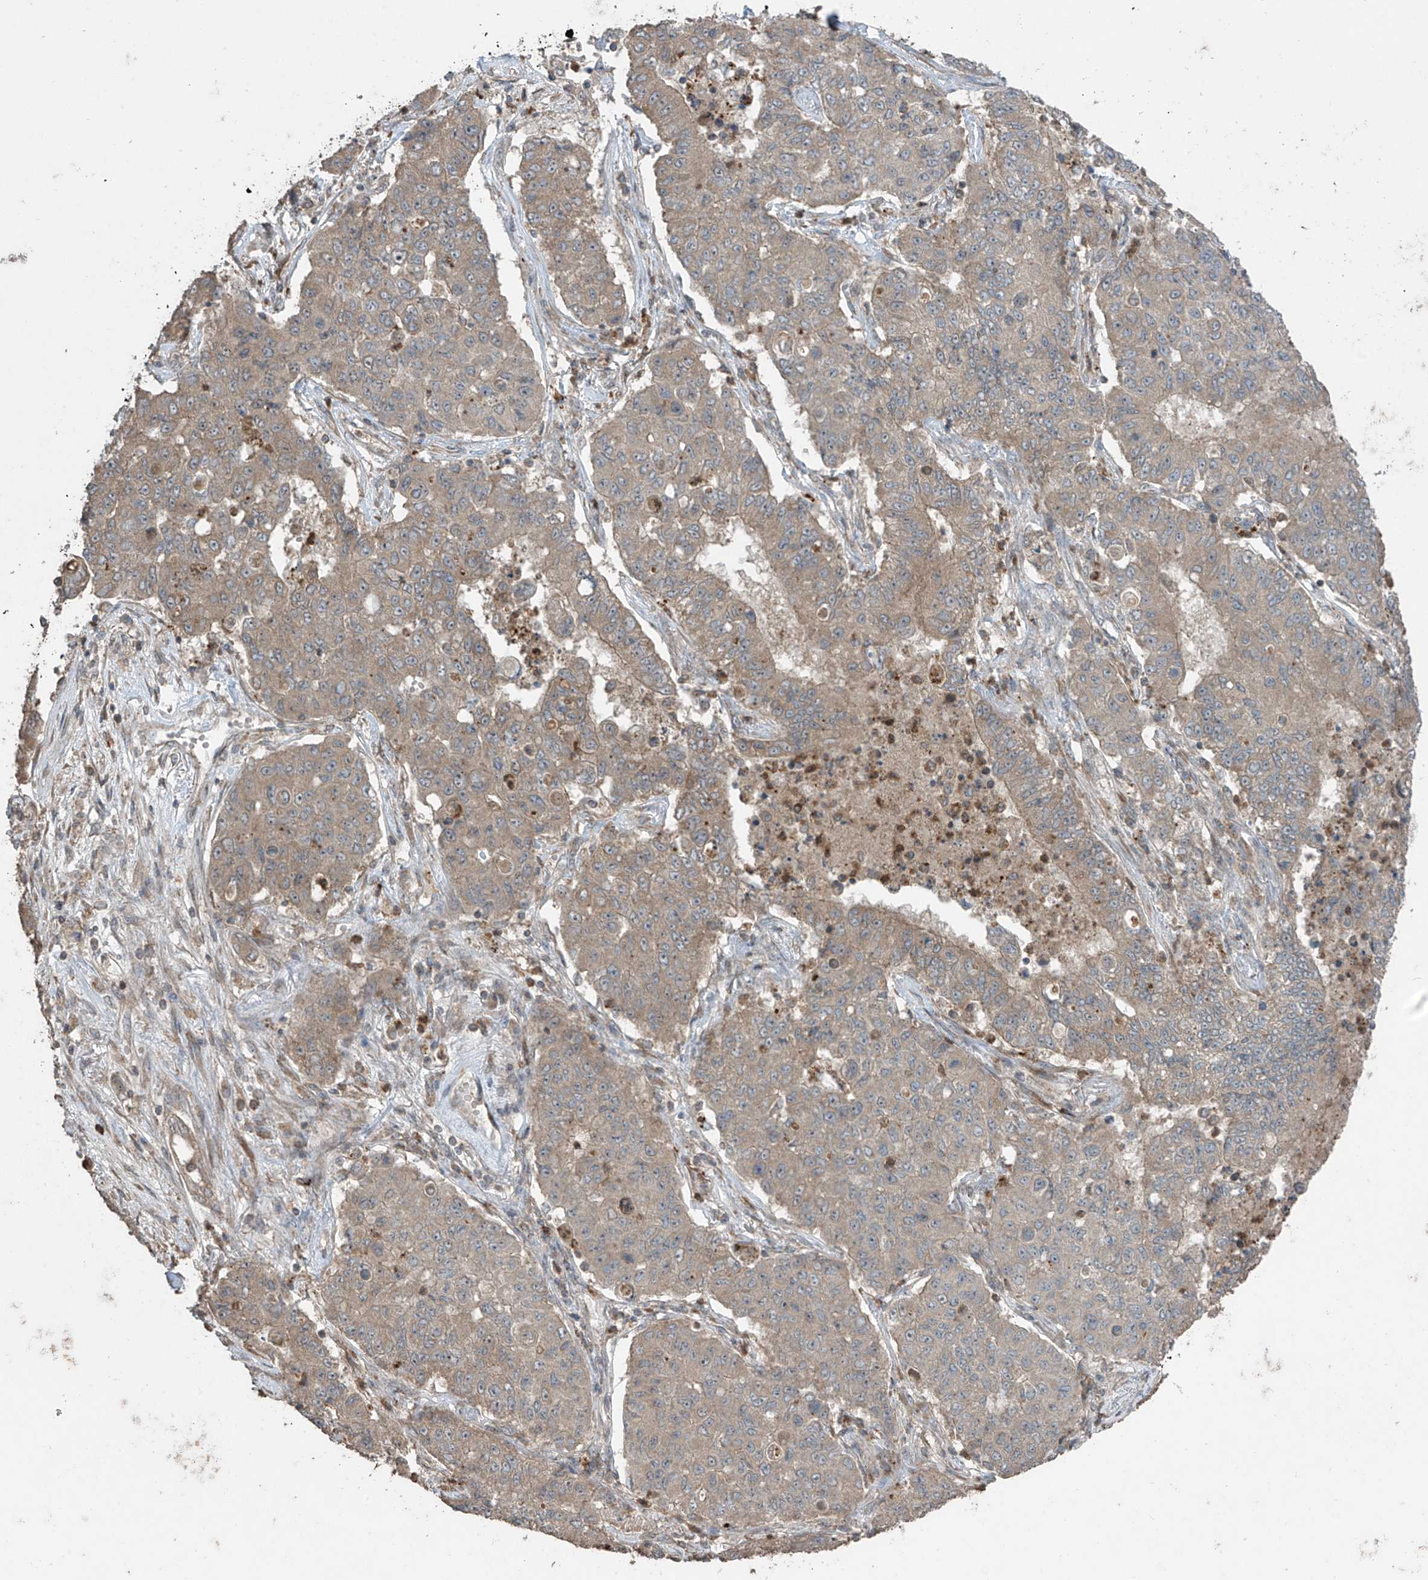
{"staining": {"intensity": "weak", "quantity": ">75%", "location": "cytoplasmic/membranous"}, "tissue": "lung cancer", "cell_type": "Tumor cells", "image_type": "cancer", "snomed": [{"axis": "morphology", "description": "Squamous cell carcinoma, NOS"}, {"axis": "topography", "description": "Lung"}], "caption": "Lung squamous cell carcinoma tissue demonstrates weak cytoplasmic/membranous expression in about >75% of tumor cells", "gene": "PGPEP1", "patient": {"sex": "male", "age": 74}}